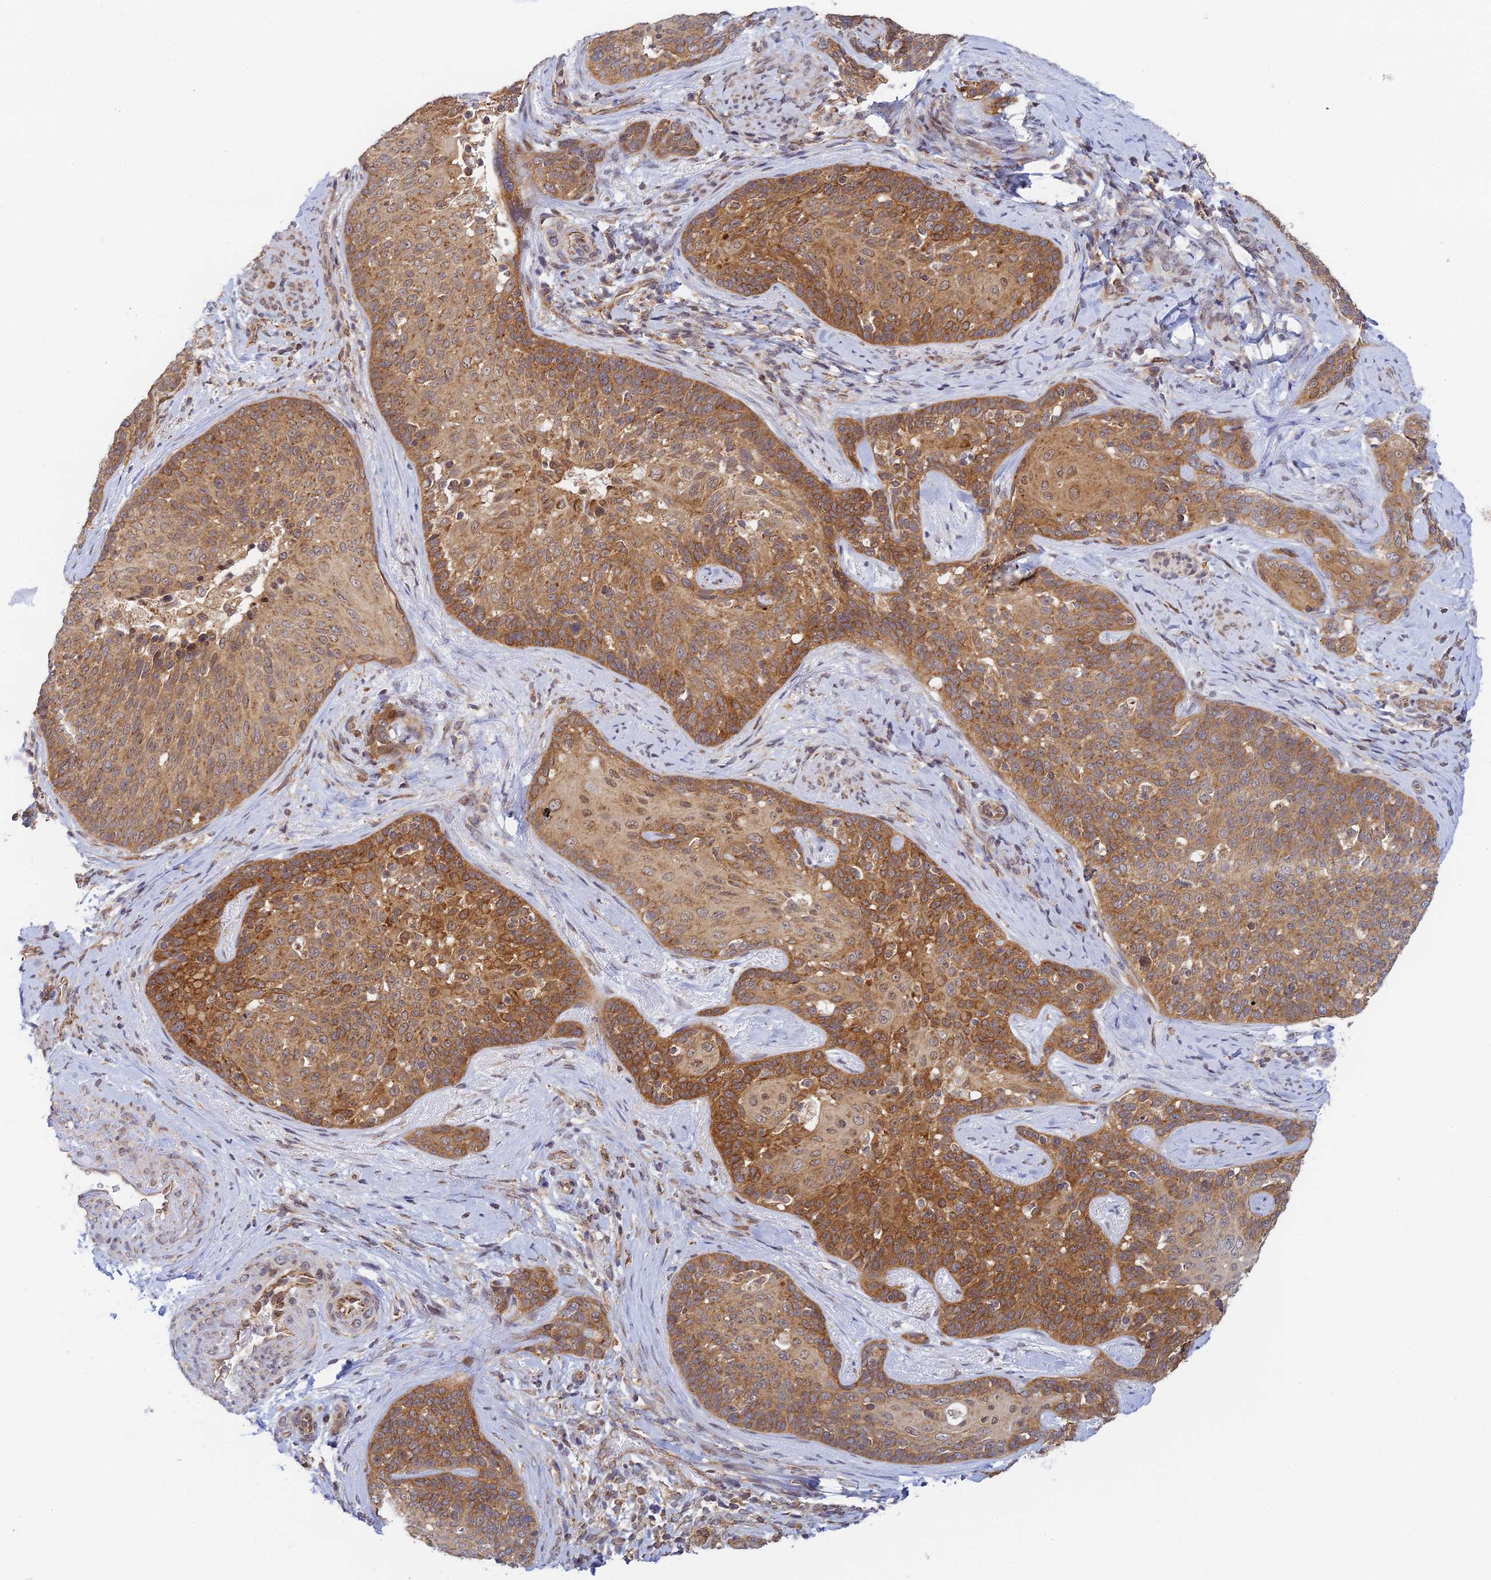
{"staining": {"intensity": "moderate", "quantity": ">75%", "location": "cytoplasmic/membranous"}, "tissue": "cervical cancer", "cell_type": "Tumor cells", "image_type": "cancer", "snomed": [{"axis": "morphology", "description": "Squamous cell carcinoma, NOS"}, {"axis": "topography", "description": "Cervix"}], "caption": "Immunohistochemical staining of cervical cancer reveals moderate cytoplasmic/membranous protein positivity in approximately >75% of tumor cells. (Brightfield microscopy of DAB IHC at high magnification).", "gene": "HOOK2", "patient": {"sex": "female", "age": 50}}